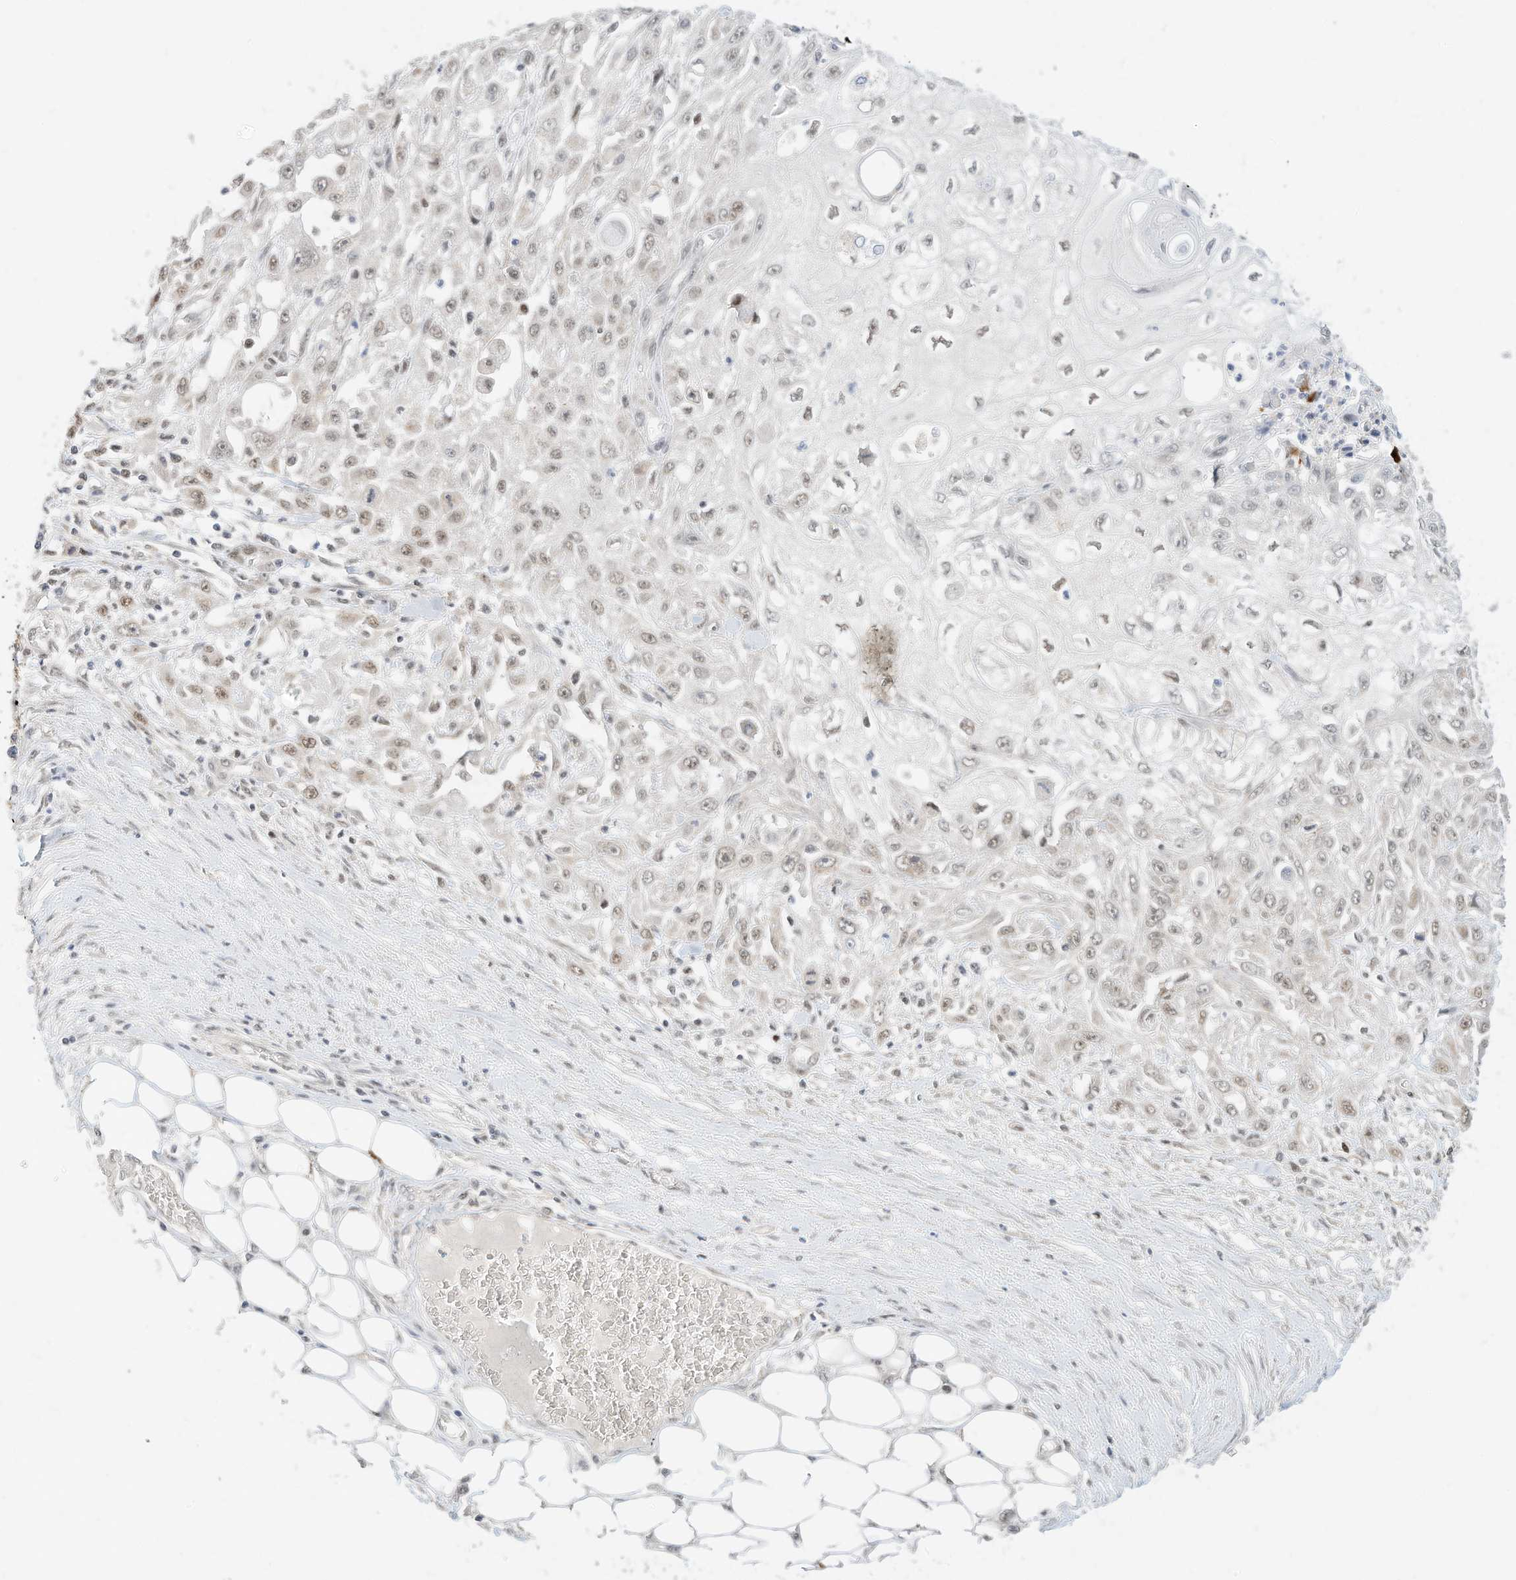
{"staining": {"intensity": "weak", "quantity": "<25%", "location": "nuclear"}, "tissue": "skin cancer", "cell_type": "Tumor cells", "image_type": "cancer", "snomed": [{"axis": "morphology", "description": "Squamous cell carcinoma, NOS"}, {"axis": "morphology", "description": "Squamous cell carcinoma, metastatic, NOS"}, {"axis": "topography", "description": "Skin"}, {"axis": "topography", "description": "Lymph node"}], "caption": "High power microscopy photomicrograph of an immunohistochemistry (IHC) image of skin cancer (metastatic squamous cell carcinoma), revealing no significant positivity in tumor cells.", "gene": "OGT", "patient": {"sex": "male", "age": 75}}